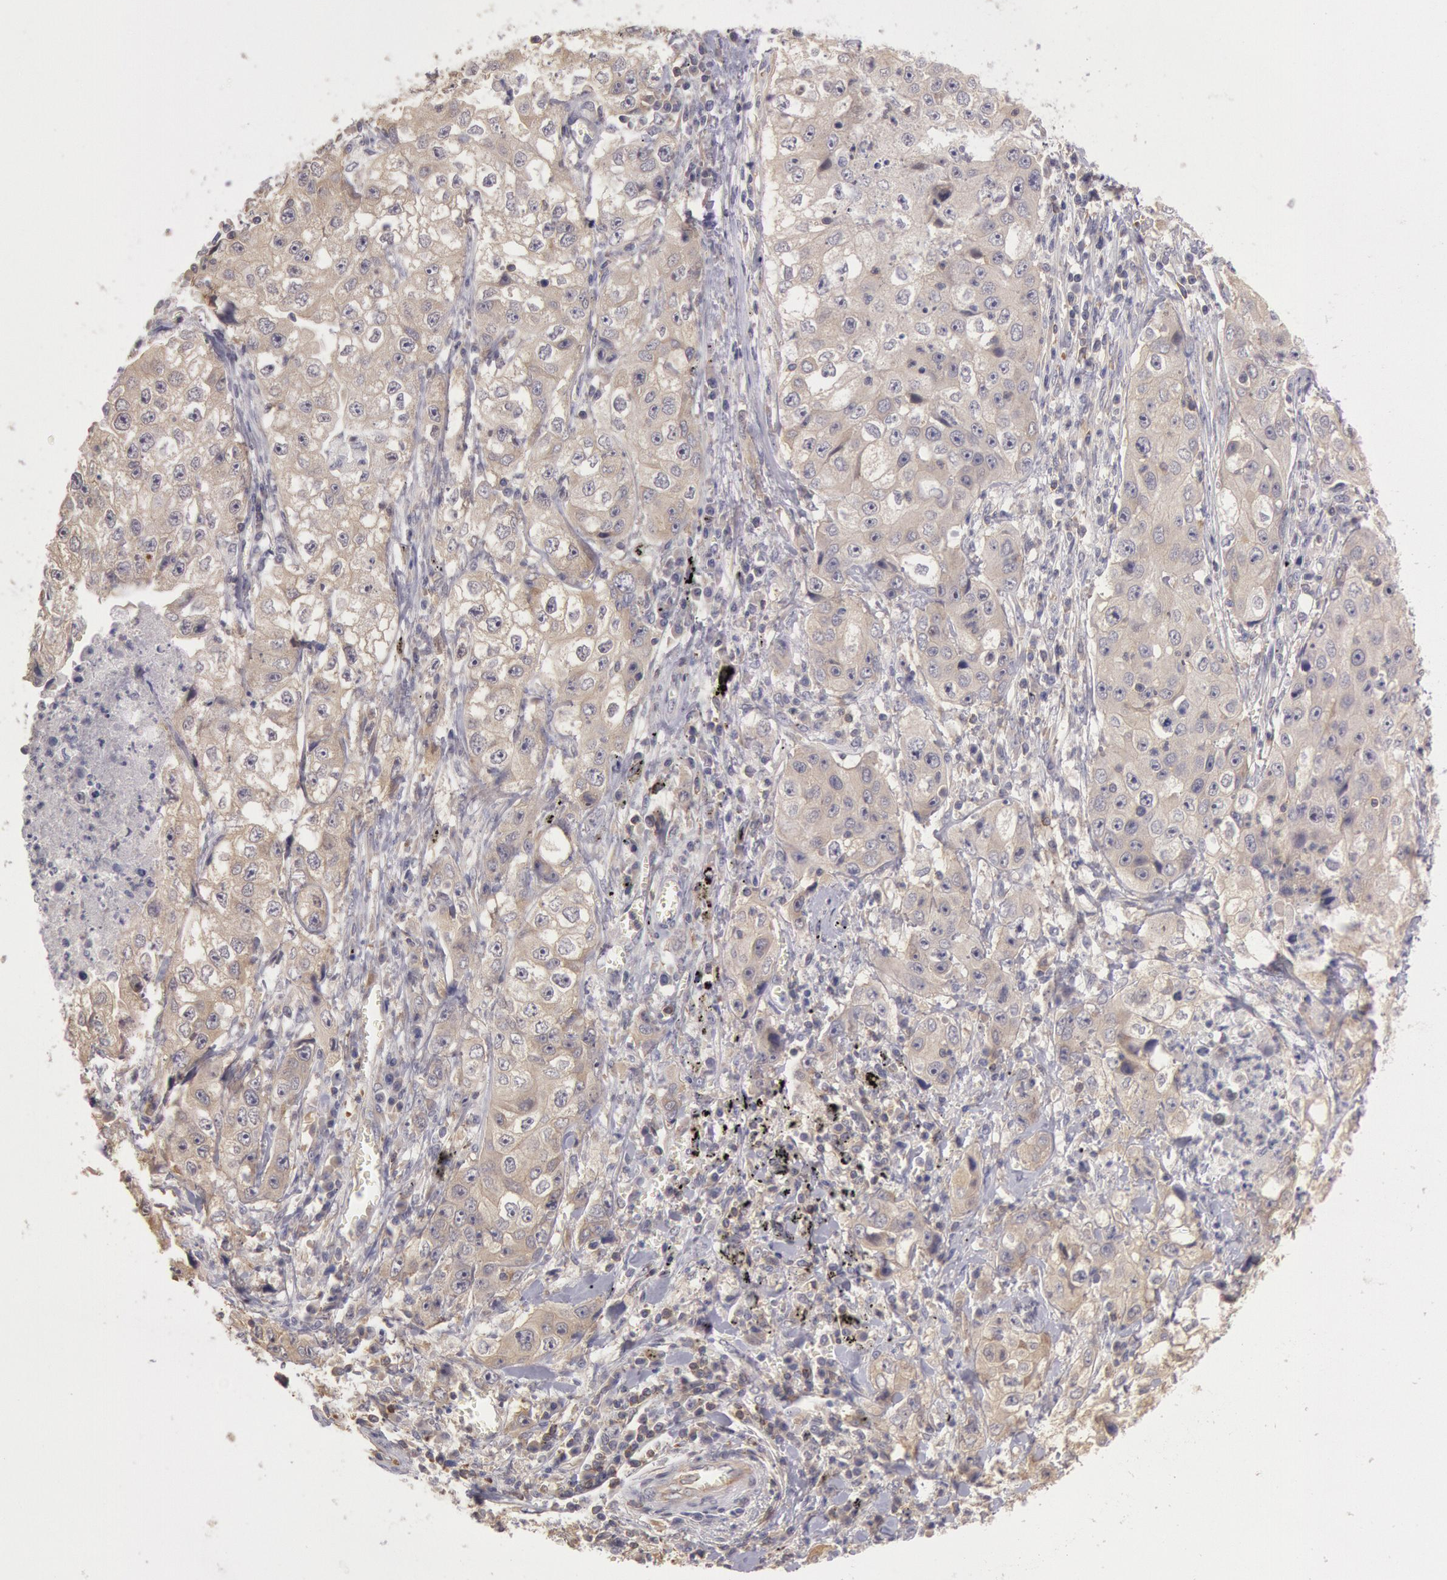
{"staining": {"intensity": "weak", "quantity": ">75%", "location": "cytoplasmic/membranous"}, "tissue": "lung cancer", "cell_type": "Tumor cells", "image_type": "cancer", "snomed": [{"axis": "morphology", "description": "Squamous cell carcinoma, NOS"}, {"axis": "topography", "description": "Lung"}], "caption": "Approximately >75% of tumor cells in lung cancer show weak cytoplasmic/membranous protein expression as visualized by brown immunohistochemical staining.", "gene": "NMT2", "patient": {"sex": "male", "age": 64}}